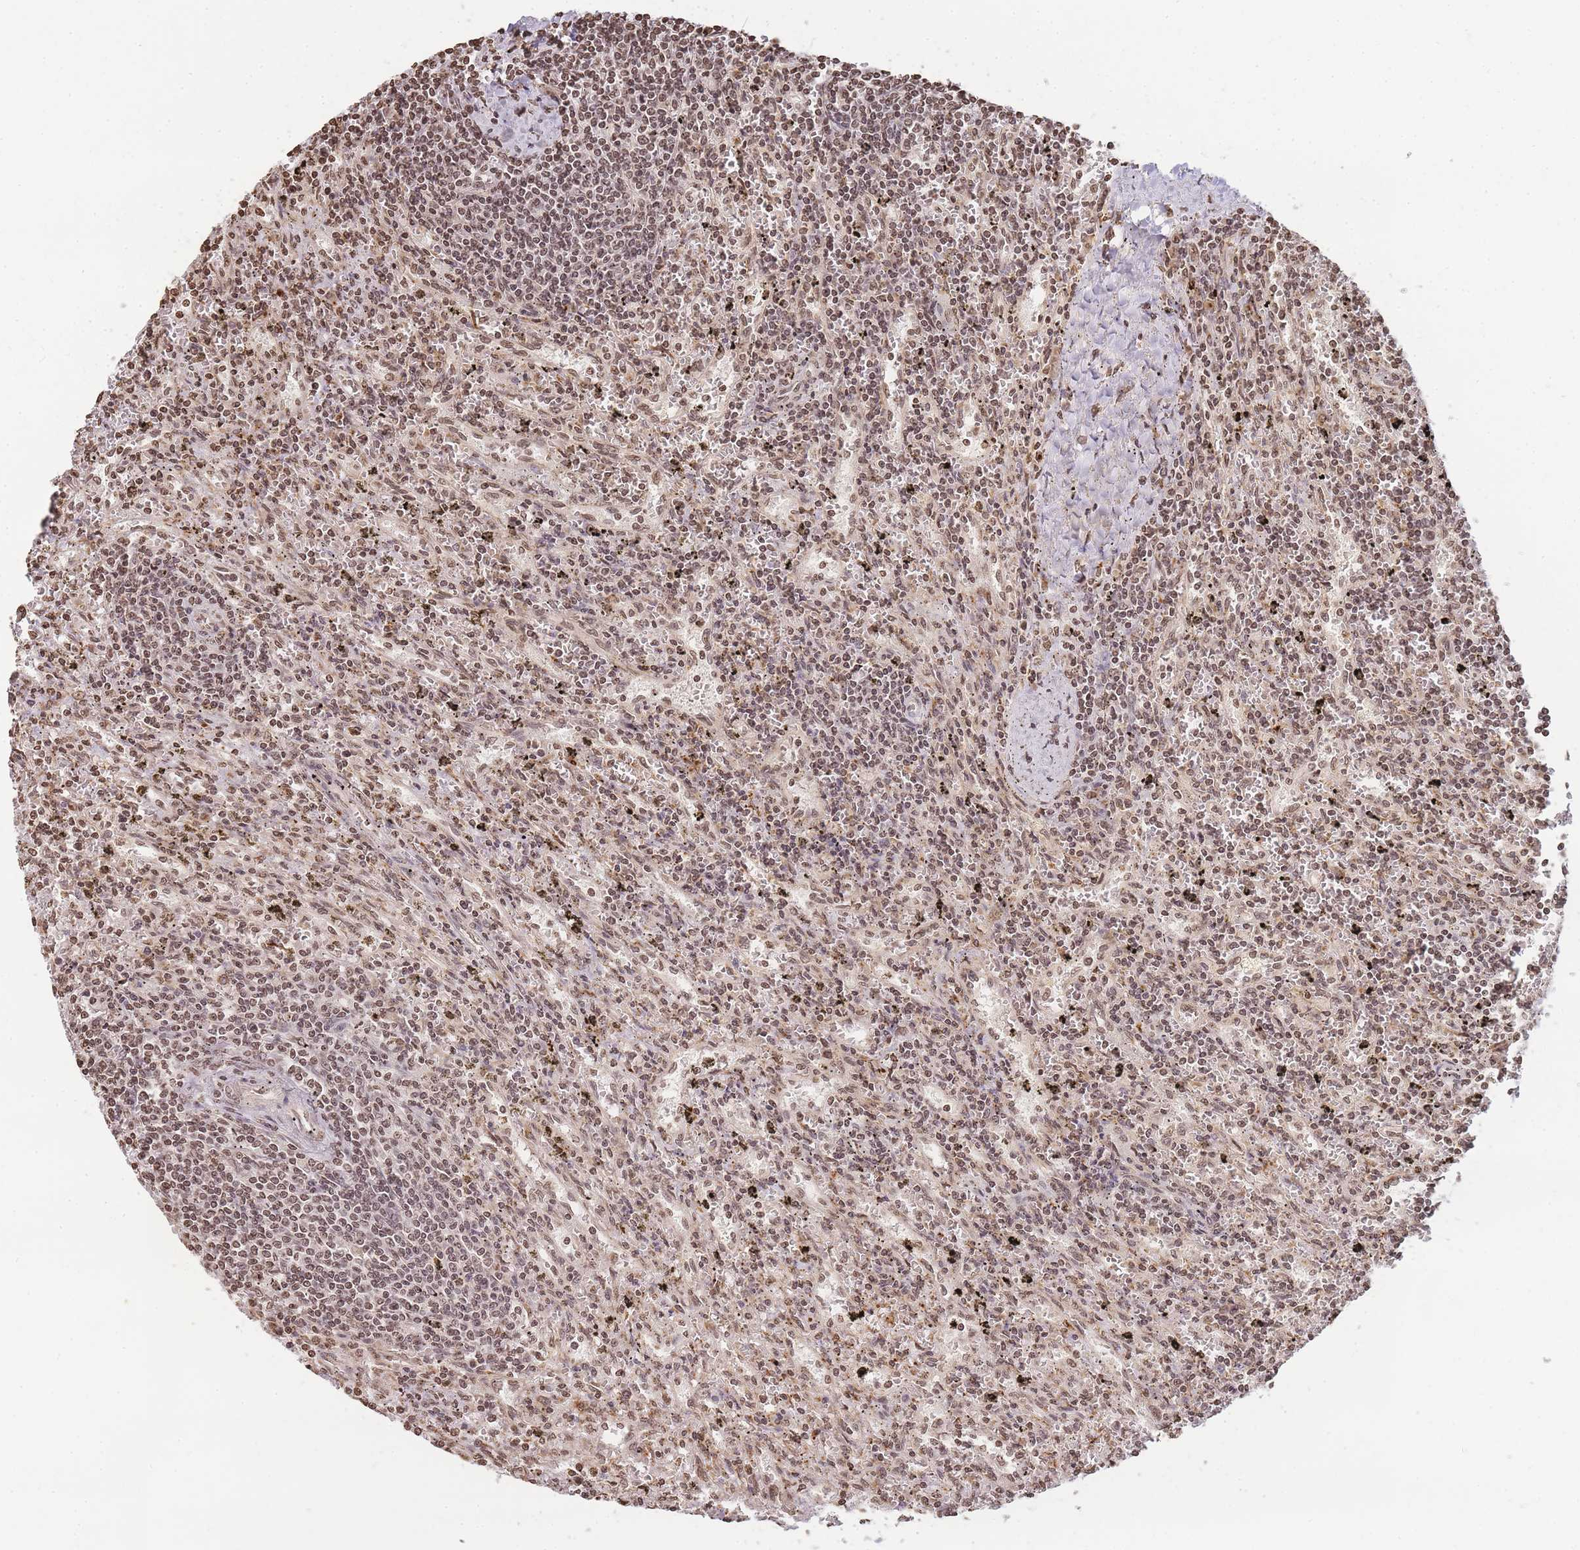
{"staining": {"intensity": "moderate", "quantity": ">75%", "location": "nuclear"}, "tissue": "lymphoma", "cell_type": "Tumor cells", "image_type": "cancer", "snomed": [{"axis": "morphology", "description": "Malignant lymphoma, non-Hodgkin's type, Low grade"}, {"axis": "topography", "description": "Spleen"}], "caption": "Immunohistochemical staining of lymphoma shows medium levels of moderate nuclear protein staining in approximately >75% of tumor cells.", "gene": "WWTR1", "patient": {"sex": "male", "age": 76}}